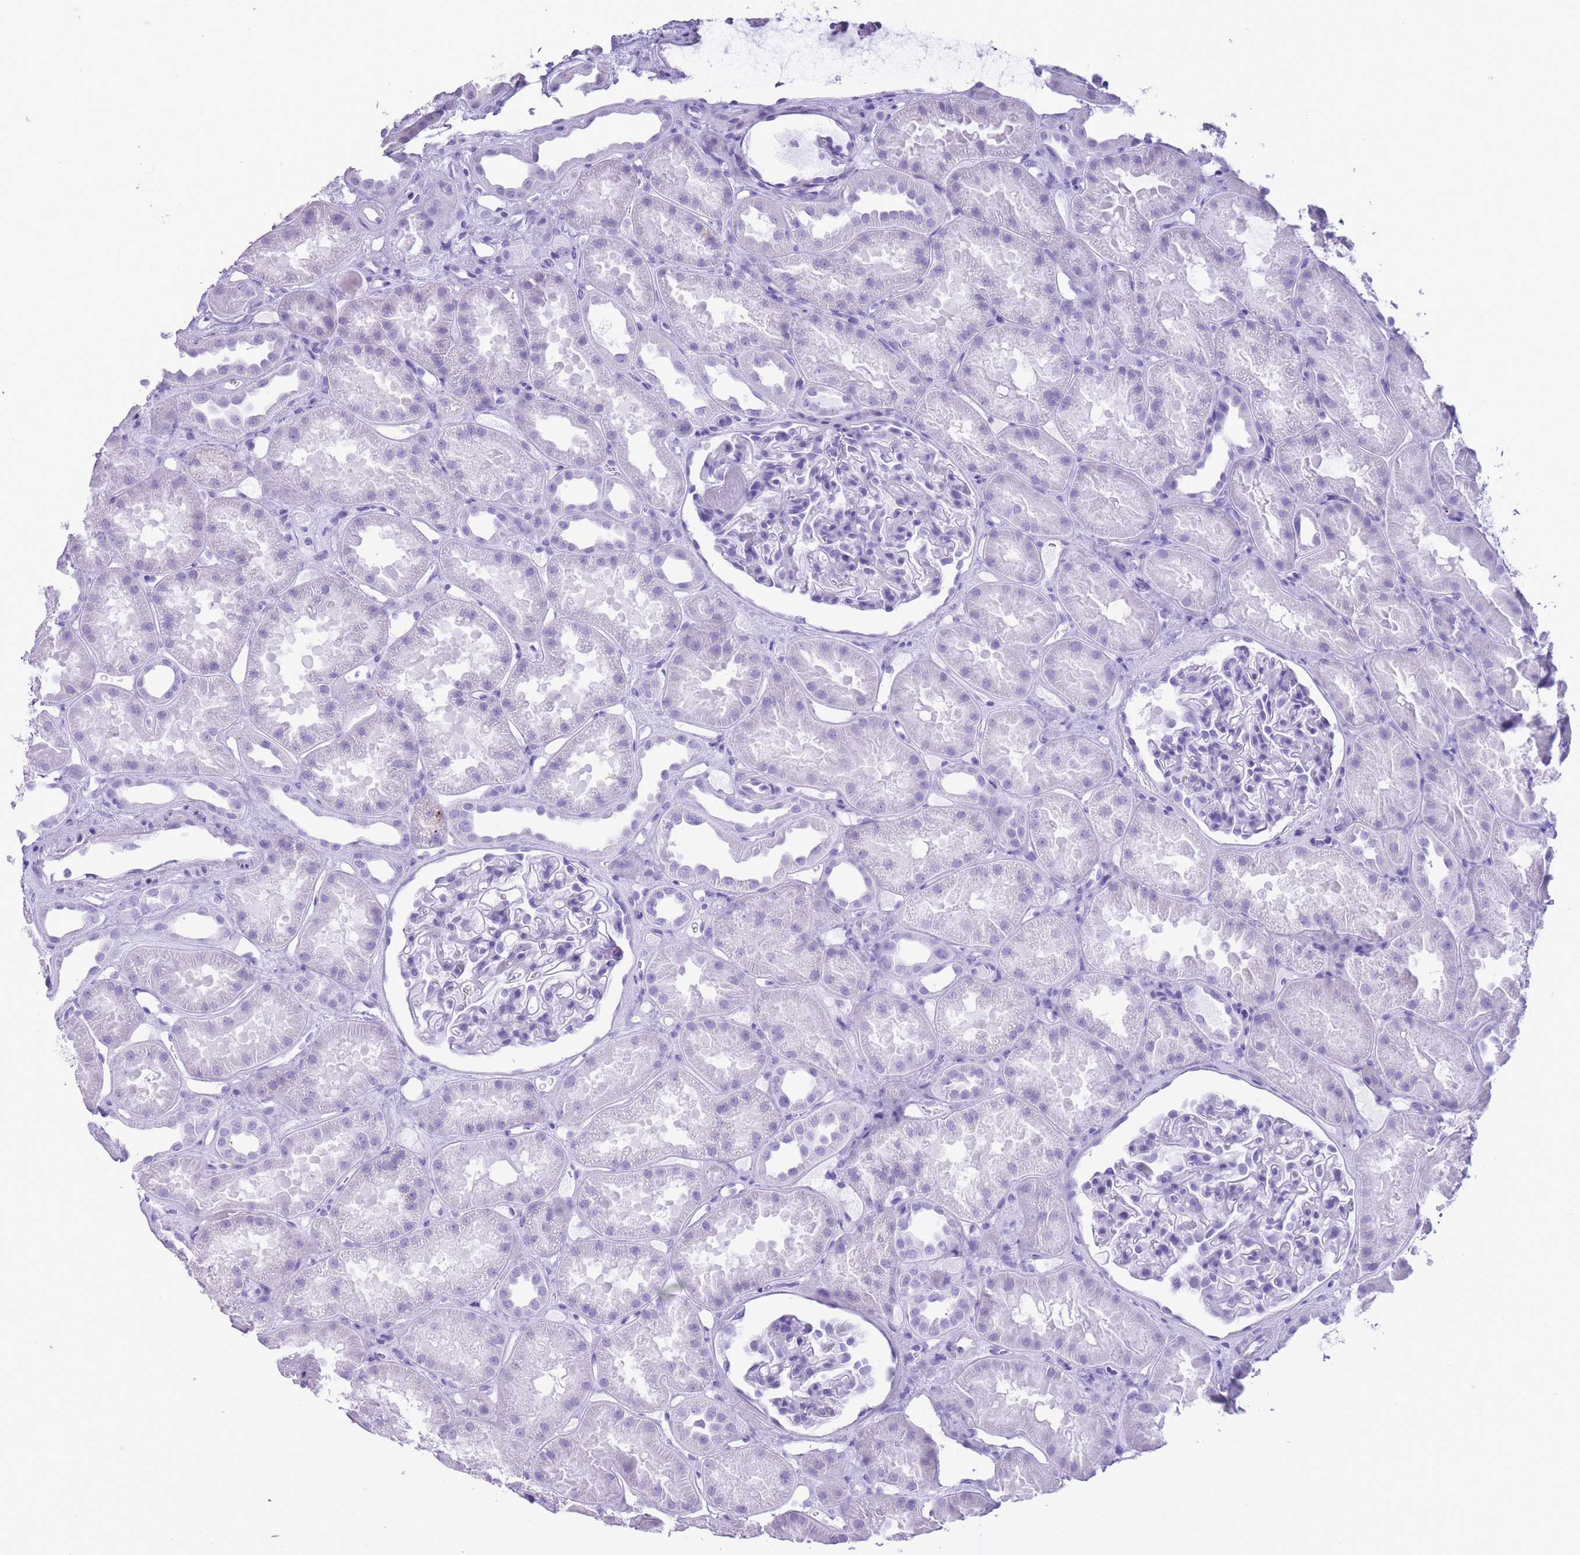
{"staining": {"intensity": "negative", "quantity": "none", "location": "none"}, "tissue": "kidney", "cell_type": "Cells in glomeruli", "image_type": "normal", "snomed": [{"axis": "morphology", "description": "Normal tissue, NOS"}, {"axis": "topography", "description": "Kidney"}], "caption": "Cells in glomeruli show no significant protein positivity in unremarkable kidney.", "gene": "OR4F16", "patient": {"sex": "male", "age": 61}}